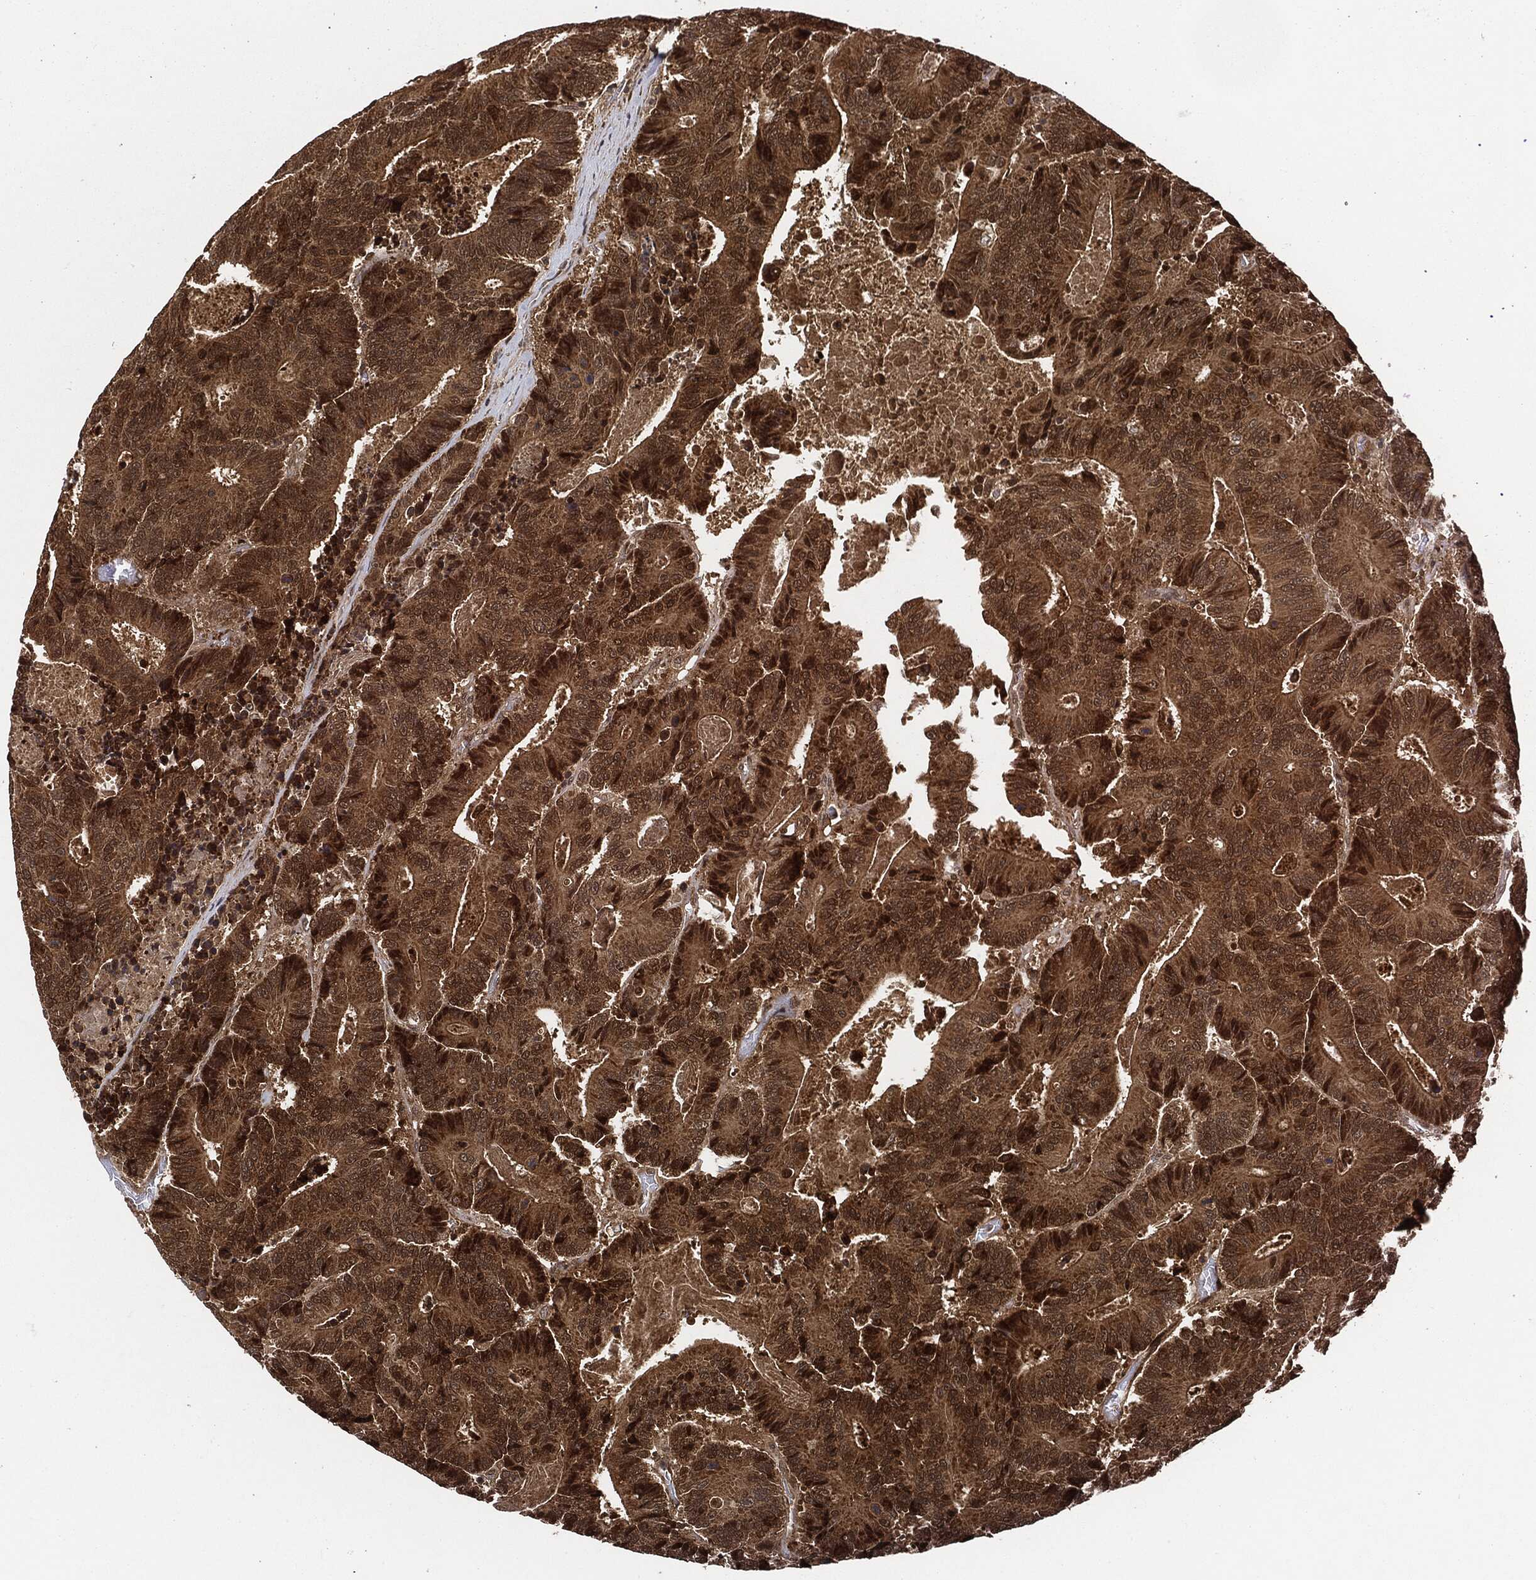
{"staining": {"intensity": "moderate", "quantity": ">75%", "location": "cytoplasmic/membranous,nuclear"}, "tissue": "colorectal cancer", "cell_type": "Tumor cells", "image_type": "cancer", "snomed": [{"axis": "morphology", "description": "Adenocarcinoma, NOS"}, {"axis": "topography", "description": "Colon"}], "caption": "A brown stain highlights moderate cytoplasmic/membranous and nuclear expression of a protein in colorectal cancer tumor cells. Using DAB (3,3'-diaminobenzidine) (brown) and hematoxylin (blue) stains, captured at high magnification using brightfield microscopy.", "gene": "CUTA", "patient": {"sex": "male", "age": 83}}